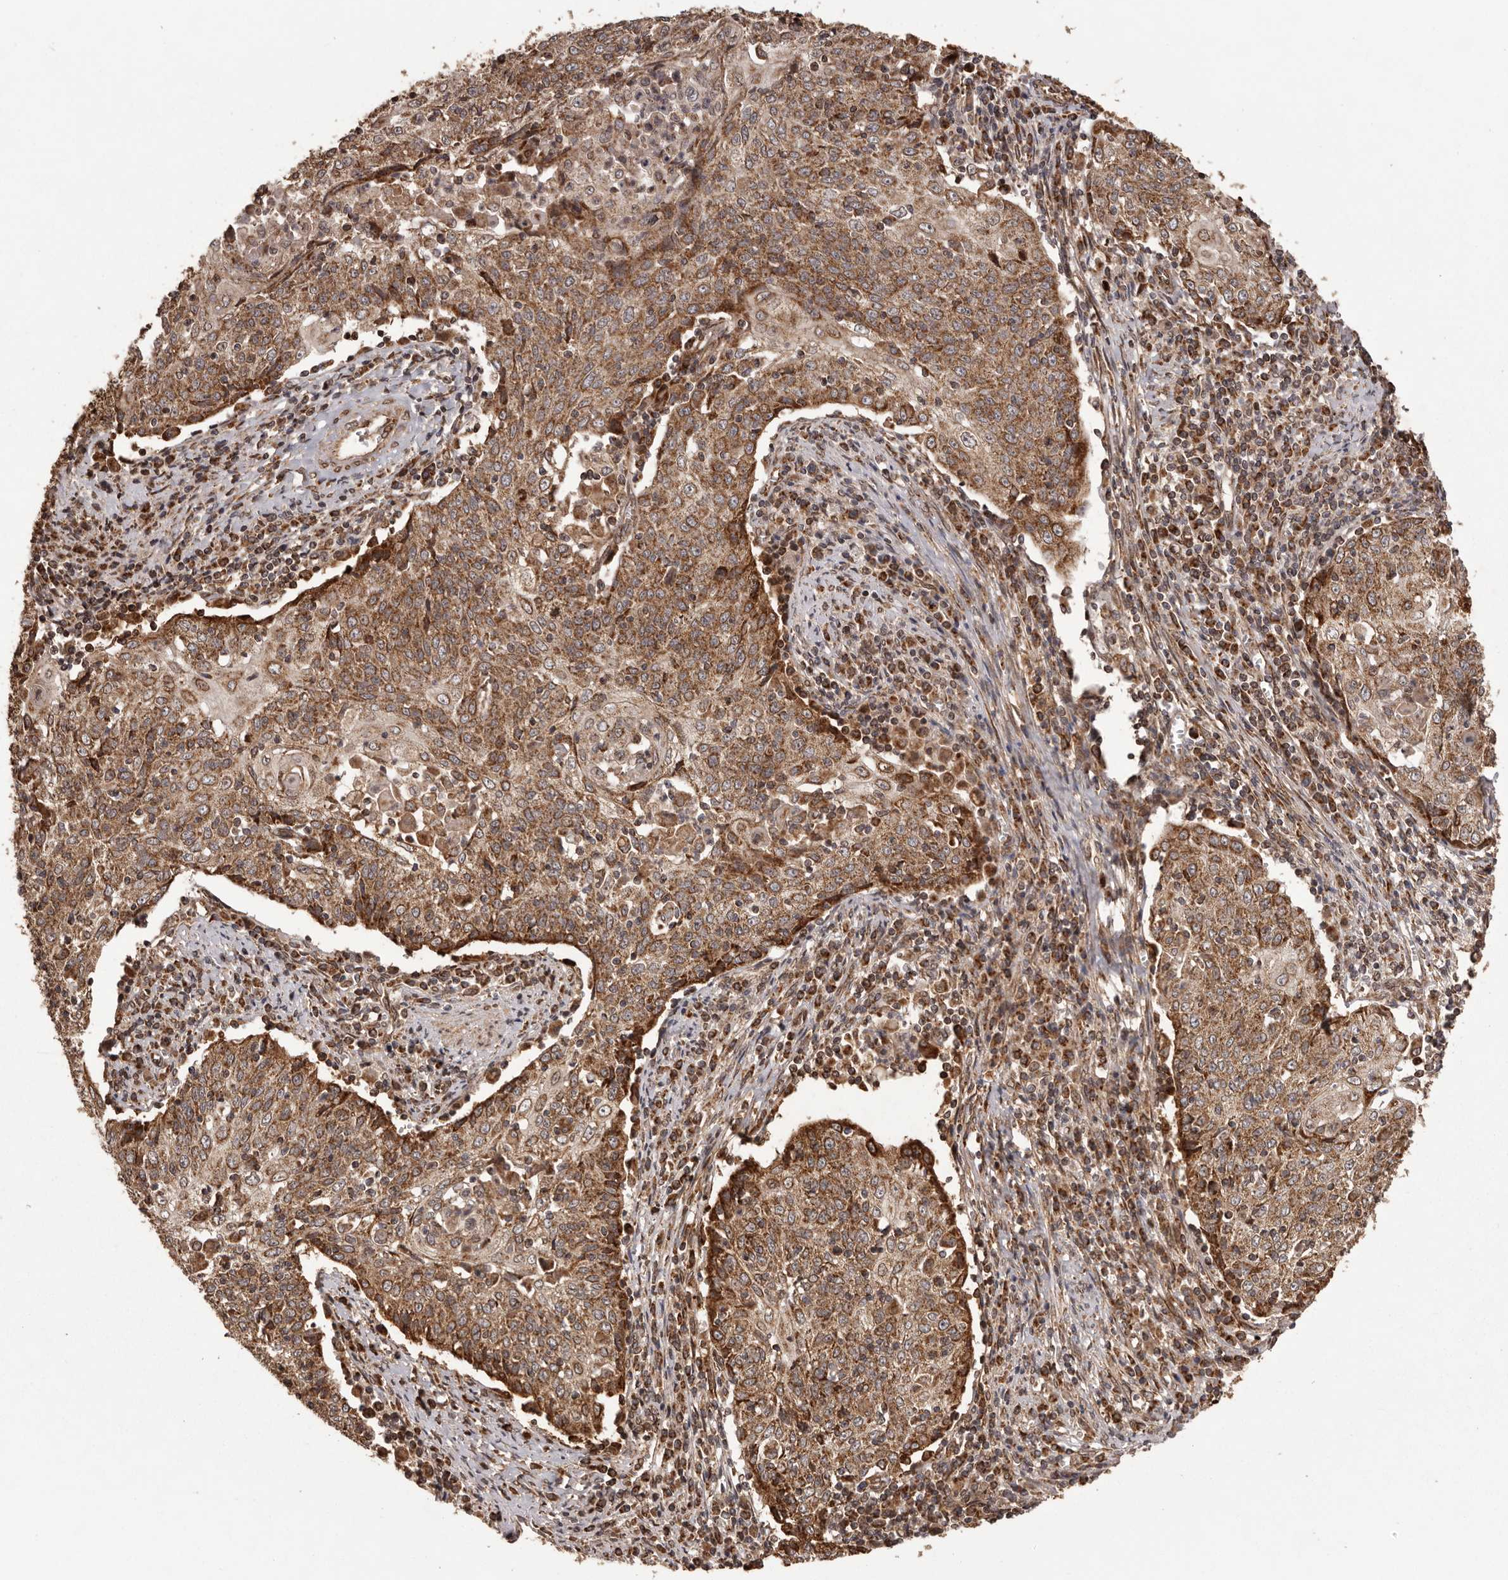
{"staining": {"intensity": "strong", "quantity": ">75%", "location": "cytoplasmic/membranous"}, "tissue": "cervical cancer", "cell_type": "Tumor cells", "image_type": "cancer", "snomed": [{"axis": "morphology", "description": "Squamous cell carcinoma, NOS"}, {"axis": "topography", "description": "Cervix"}], "caption": "A photomicrograph of squamous cell carcinoma (cervical) stained for a protein demonstrates strong cytoplasmic/membranous brown staining in tumor cells. (brown staining indicates protein expression, while blue staining denotes nuclei).", "gene": "CHRM2", "patient": {"sex": "female", "age": 48}}